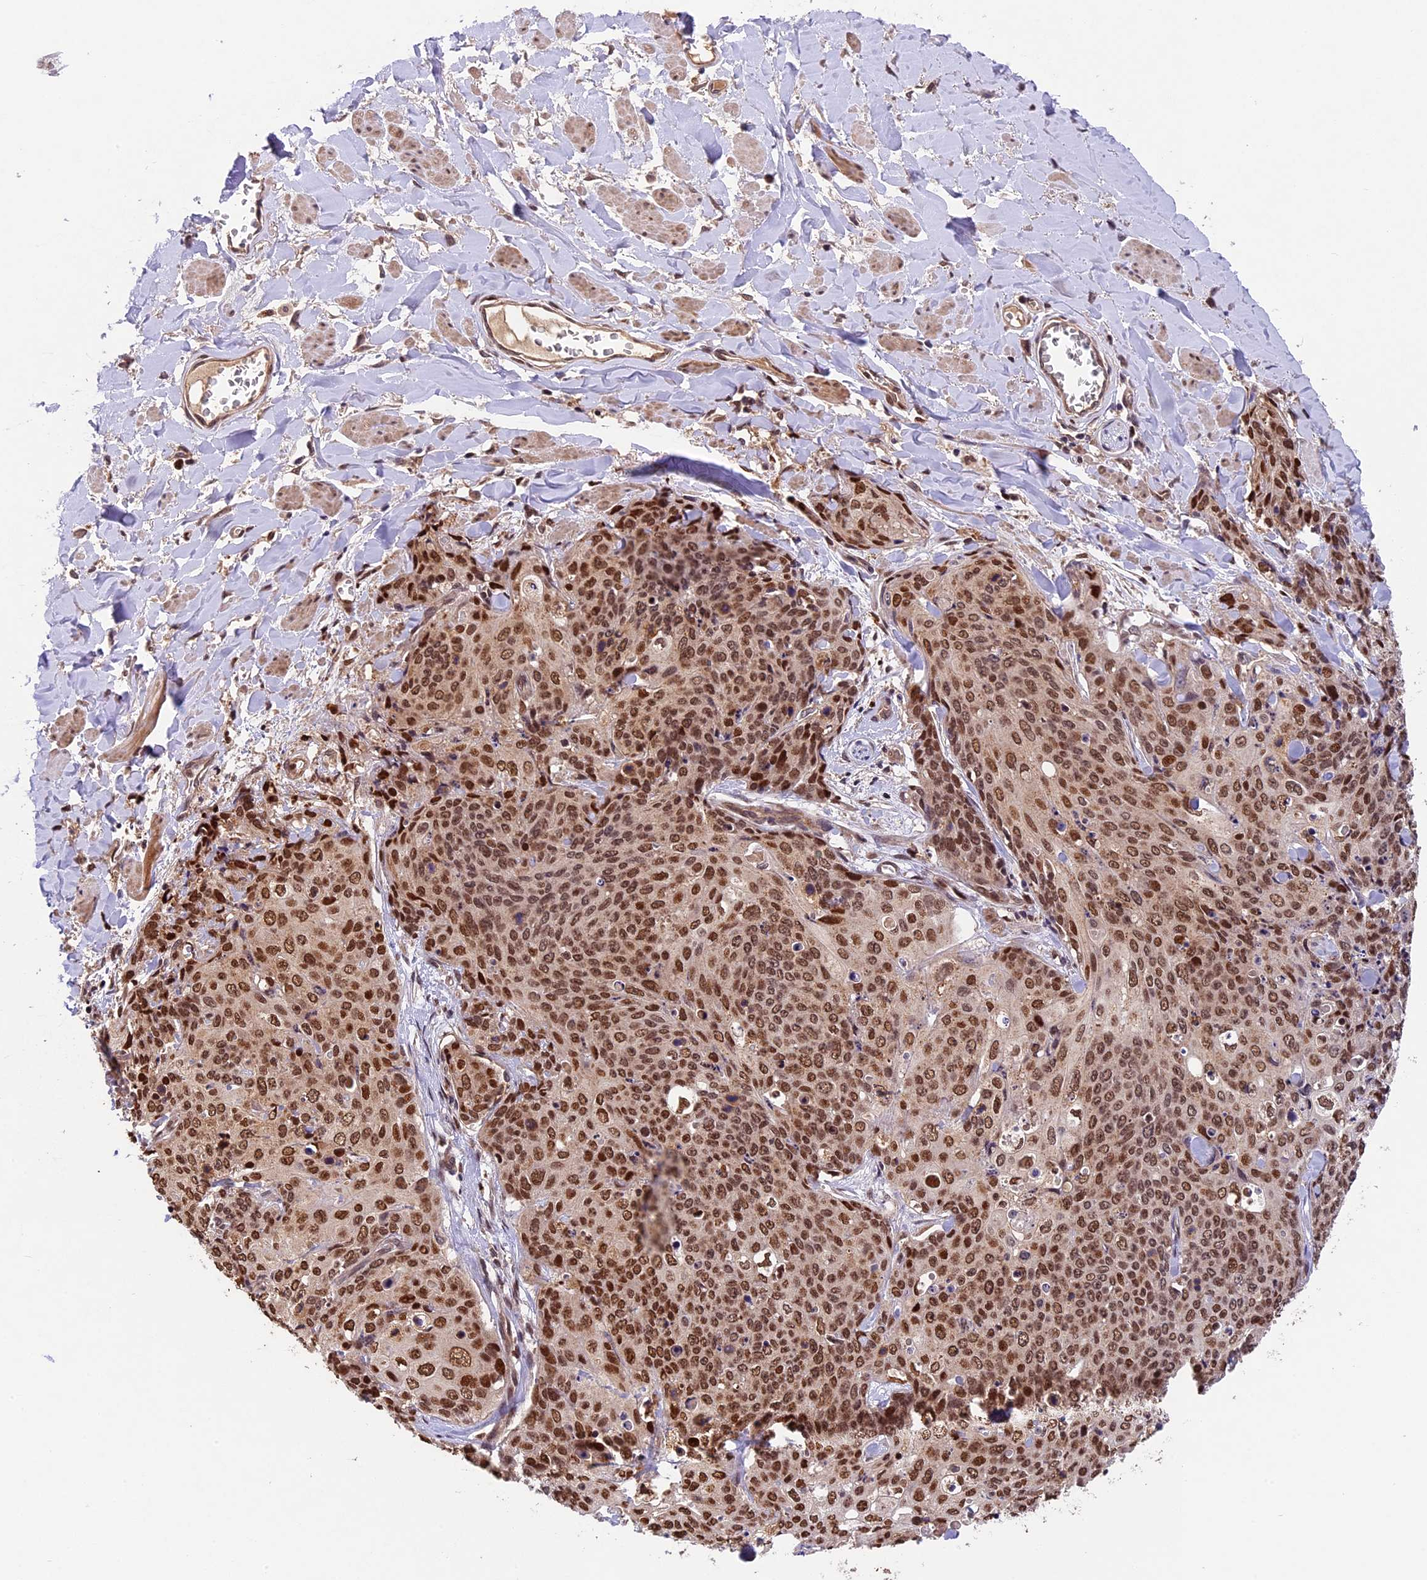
{"staining": {"intensity": "moderate", "quantity": ">75%", "location": "nuclear"}, "tissue": "skin cancer", "cell_type": "Tumor cells", "image_type": "cancer", "snomed": [{"axis": "morphology", "description": "Squamous cell carcinoma, NOS"}, {"axis": "topography", "description": "Skin"}, {"axis": "topography", "description": "Vulva"}], "caption": "Immunohistochemistry (IHC) photomicrograph of human skin cancer stained for a protein (brown), which demonstrates medium levels of moderate nuclear positivity in about >75% of tumor cells.", "gene": "CCSER1", "patient": {"sex": "female", "age": 85}}